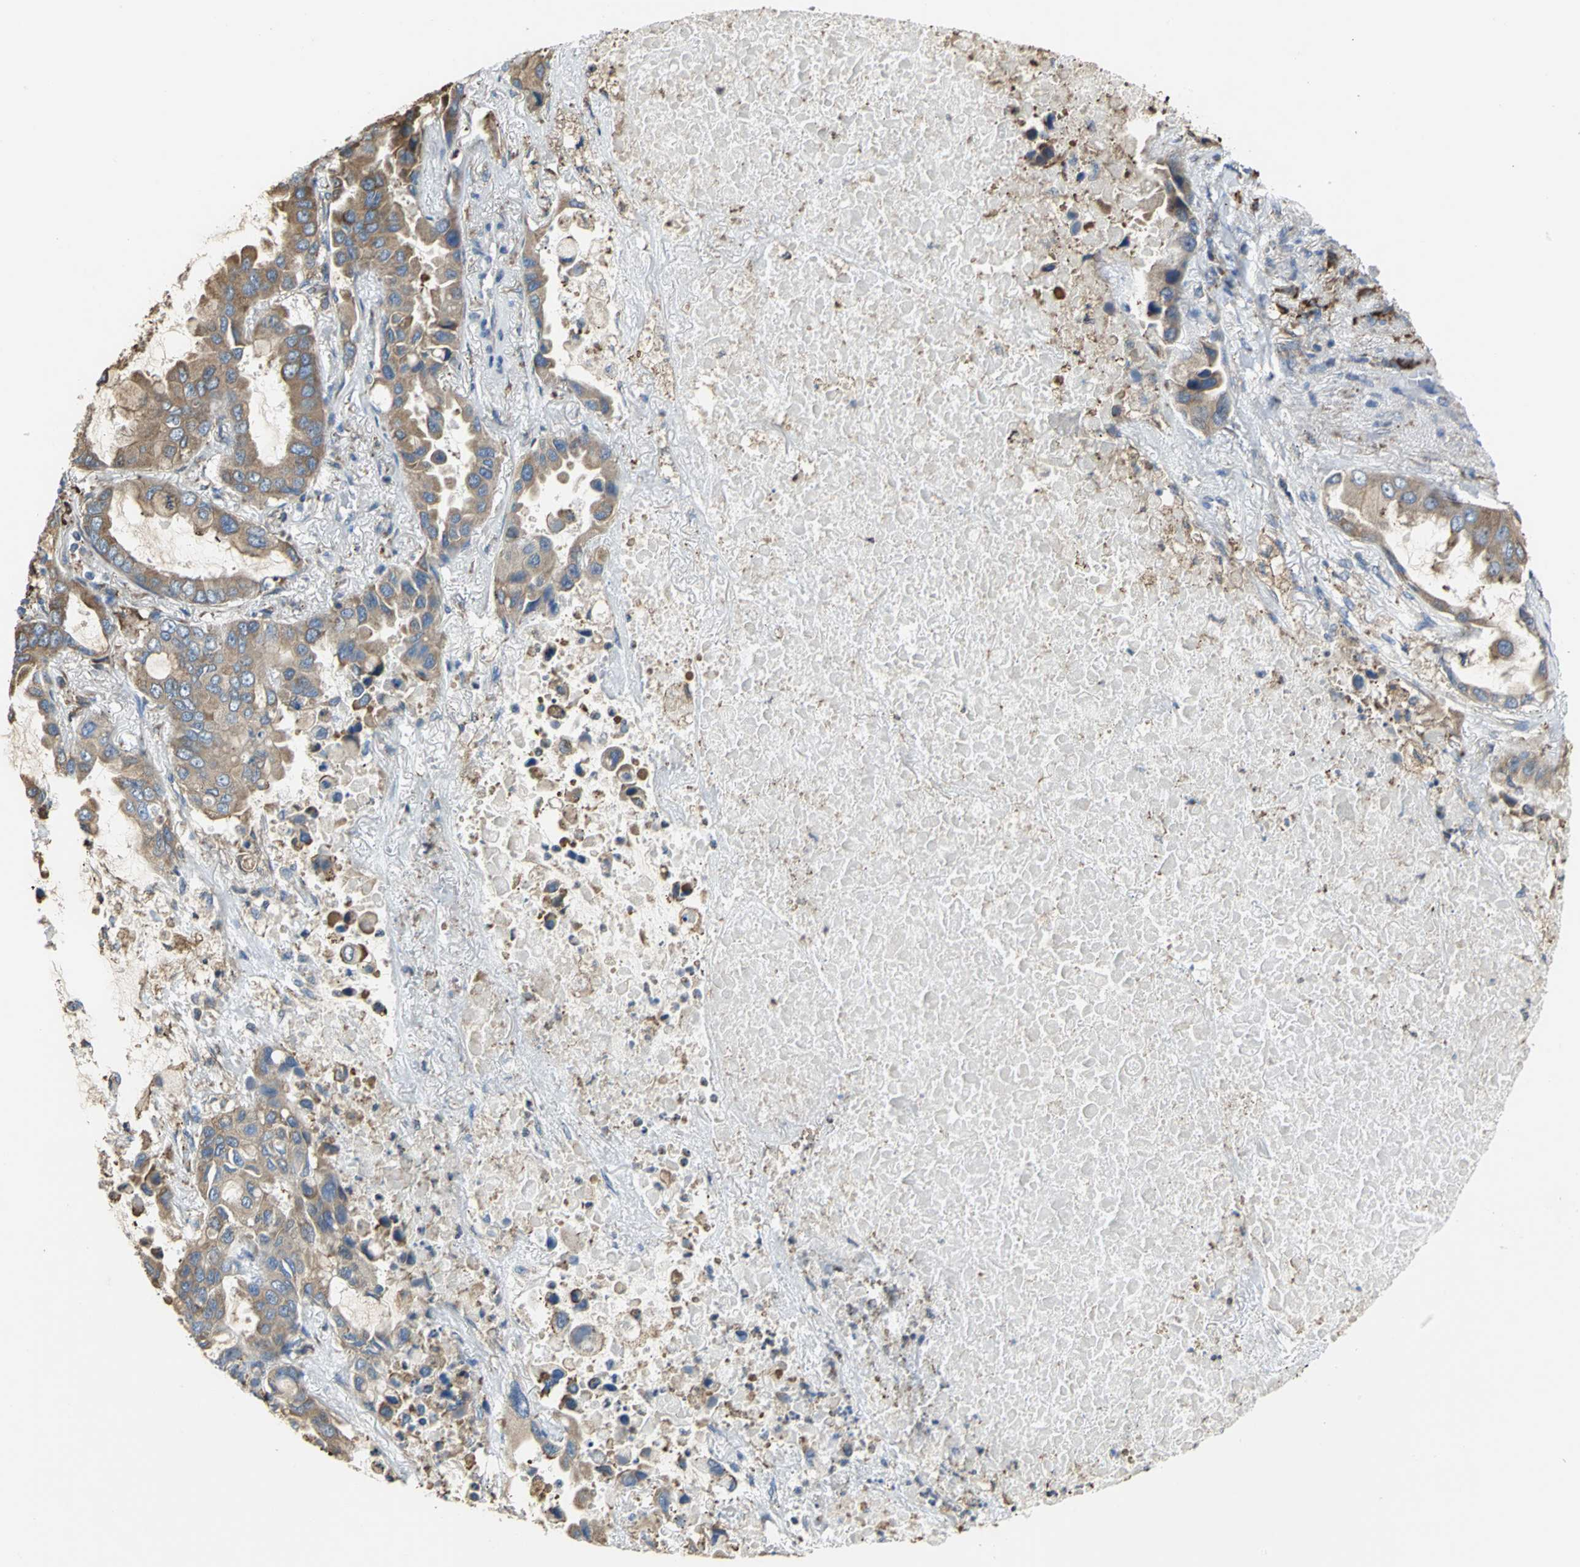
{"staining": {"intensity": "moderate", "quantity": ">75%", "location": "cytoplasmic/membranous"}, "tissue": "lung cancer", "cell_type": "Tumor cells", "image_type": "cancer", "snomed": [{"axis": "morphology", "description": "Adenocarcinoma, NOS"}, {"axis": "topography", "description": "Lung"}], "caption": "Tumor cells show medium levels of moderate cytoplasmic/membranous staining in approximately >75% of cells in human adenocarcinoma (lung).", "gene": "SDF2L1", "patient": {"sex": "male", "age": 64}}